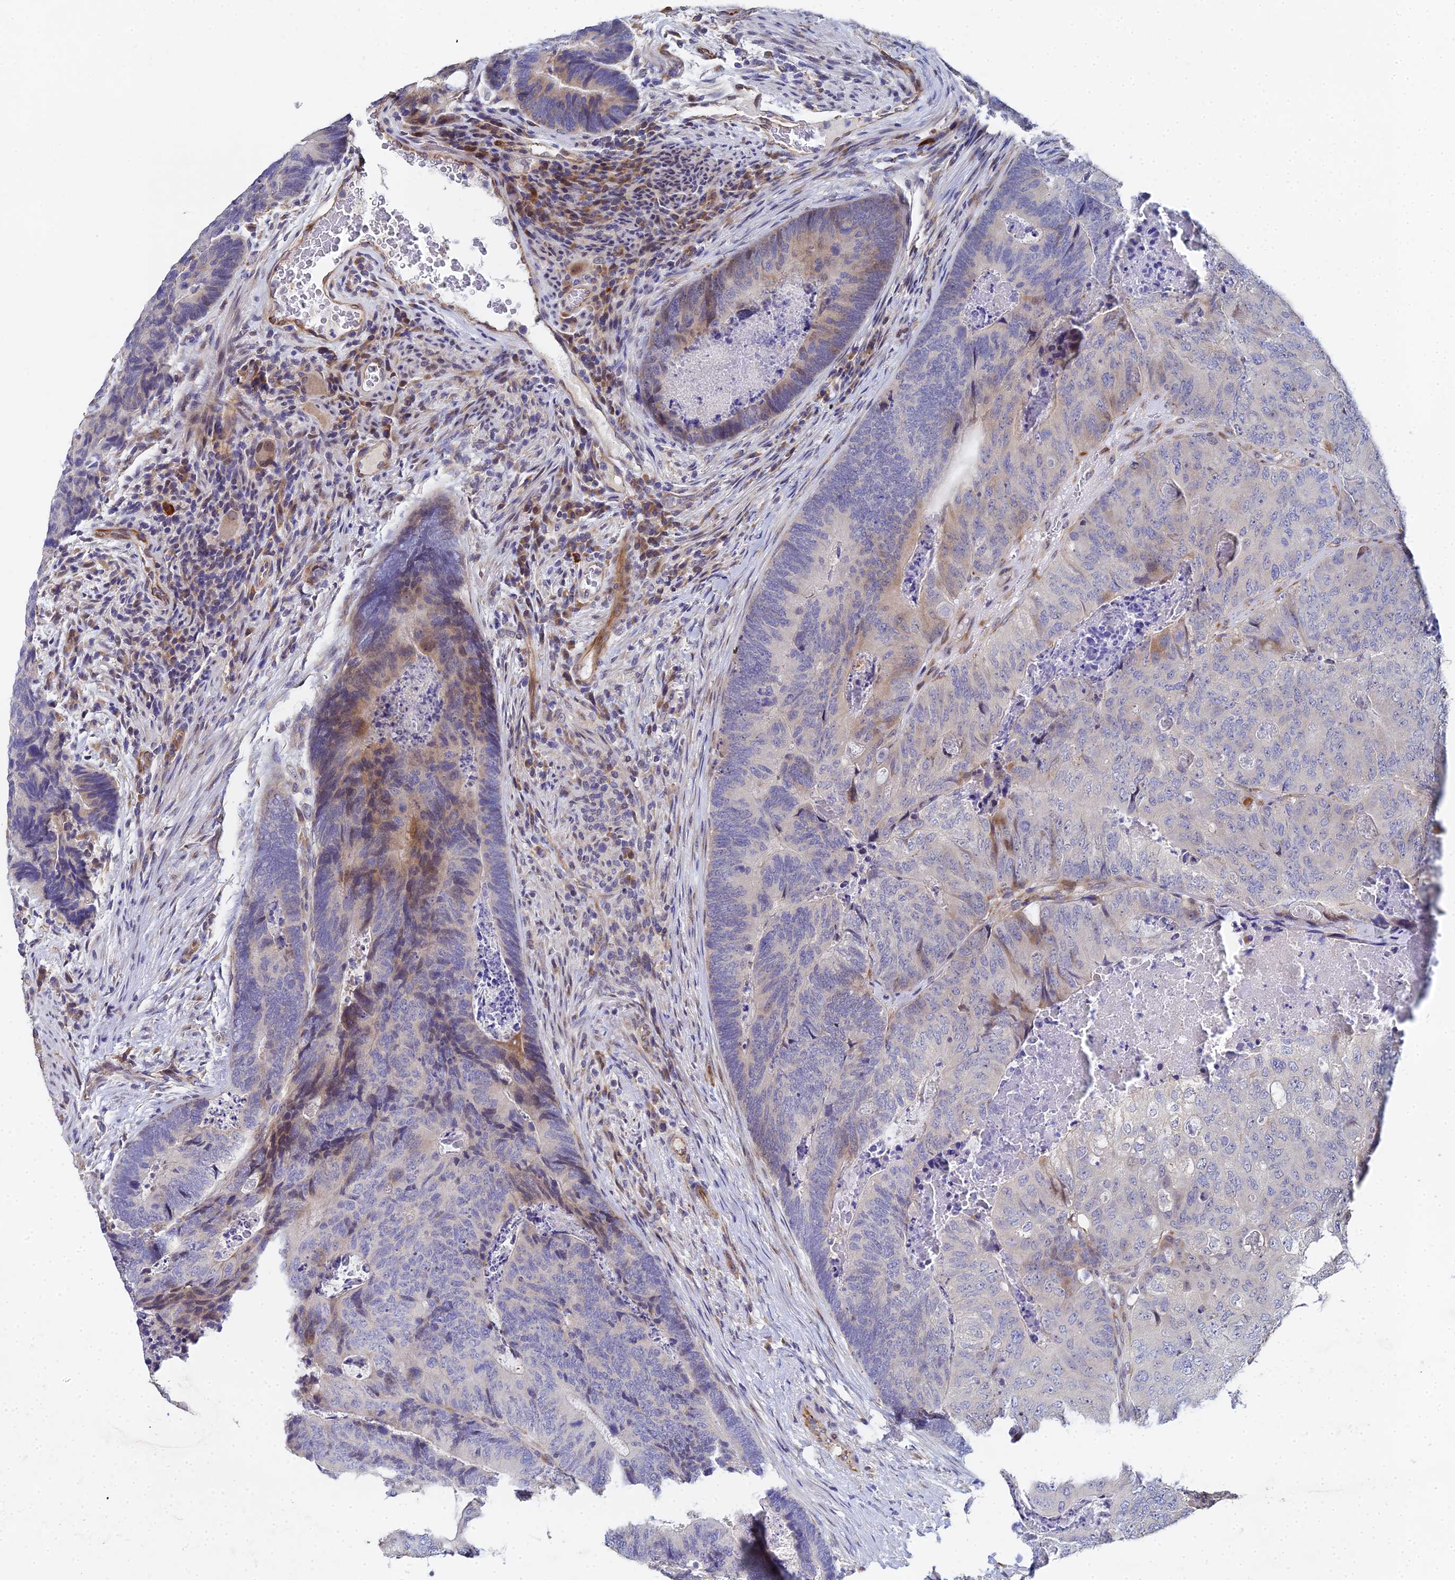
{"staining": {"intensity": "moderate", "quantity": "<25%", "location": "cytoplasmic/membranous,nuclear"}, "tissue": "colorectal cancer", "cell_type": "Tumor cells", "image_type": "cancer", "snomed": [{"axis": "morphology", "description": "Adenocarcinoma, NOS"}, {"axis": "topography", "description": "Colon"}], "caption": "Tumor cells display moderate cytoplasmic/membranous and nuclear positivity in about <25% of cells in colorectal cancer.", "gene": "ENSG00000268674", "patient": {"sex": "female", "age": 67}}